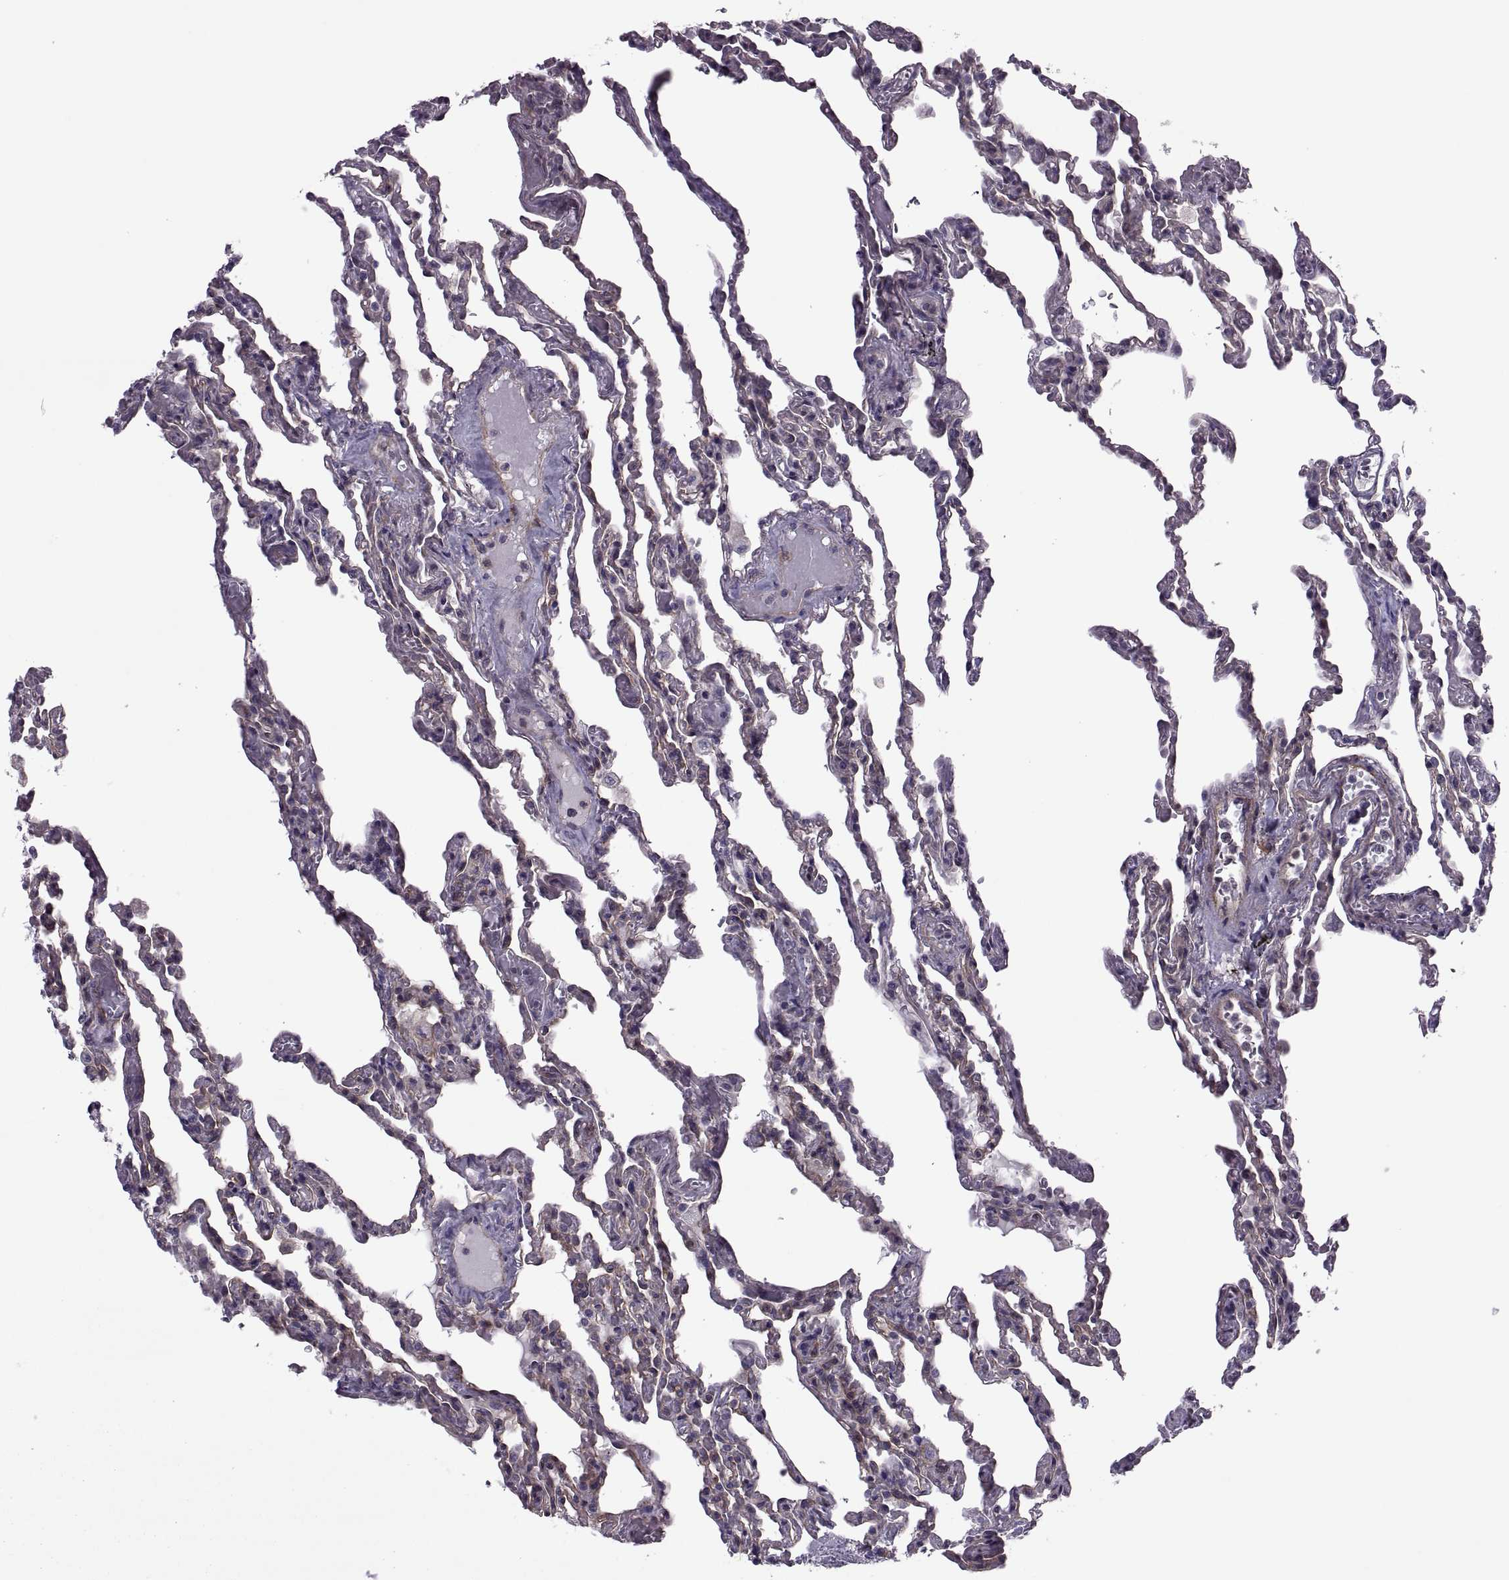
{"staining": {"intensity": "negative", "quantity": "none", "location": "none"}, "tissue": "lung", "cell_type": "Alveolar cells", "image_type": "normal", "snomed": [{"axis": "morphology", "description": "Normal tissue, NOS"}, {"axis": "topography", "description": "Lung"}], "caption": "This is a image of immunohistochemistry (IHC) staining of benign lung, which shows no positivity in alveolar cells. (Brightfield microscopy of DAB (3,3'-diaminobenzidine) immunohistochemistry at high magnification).", "gene": "ODF3", "patient": {"sex": "female", "age": 43}}